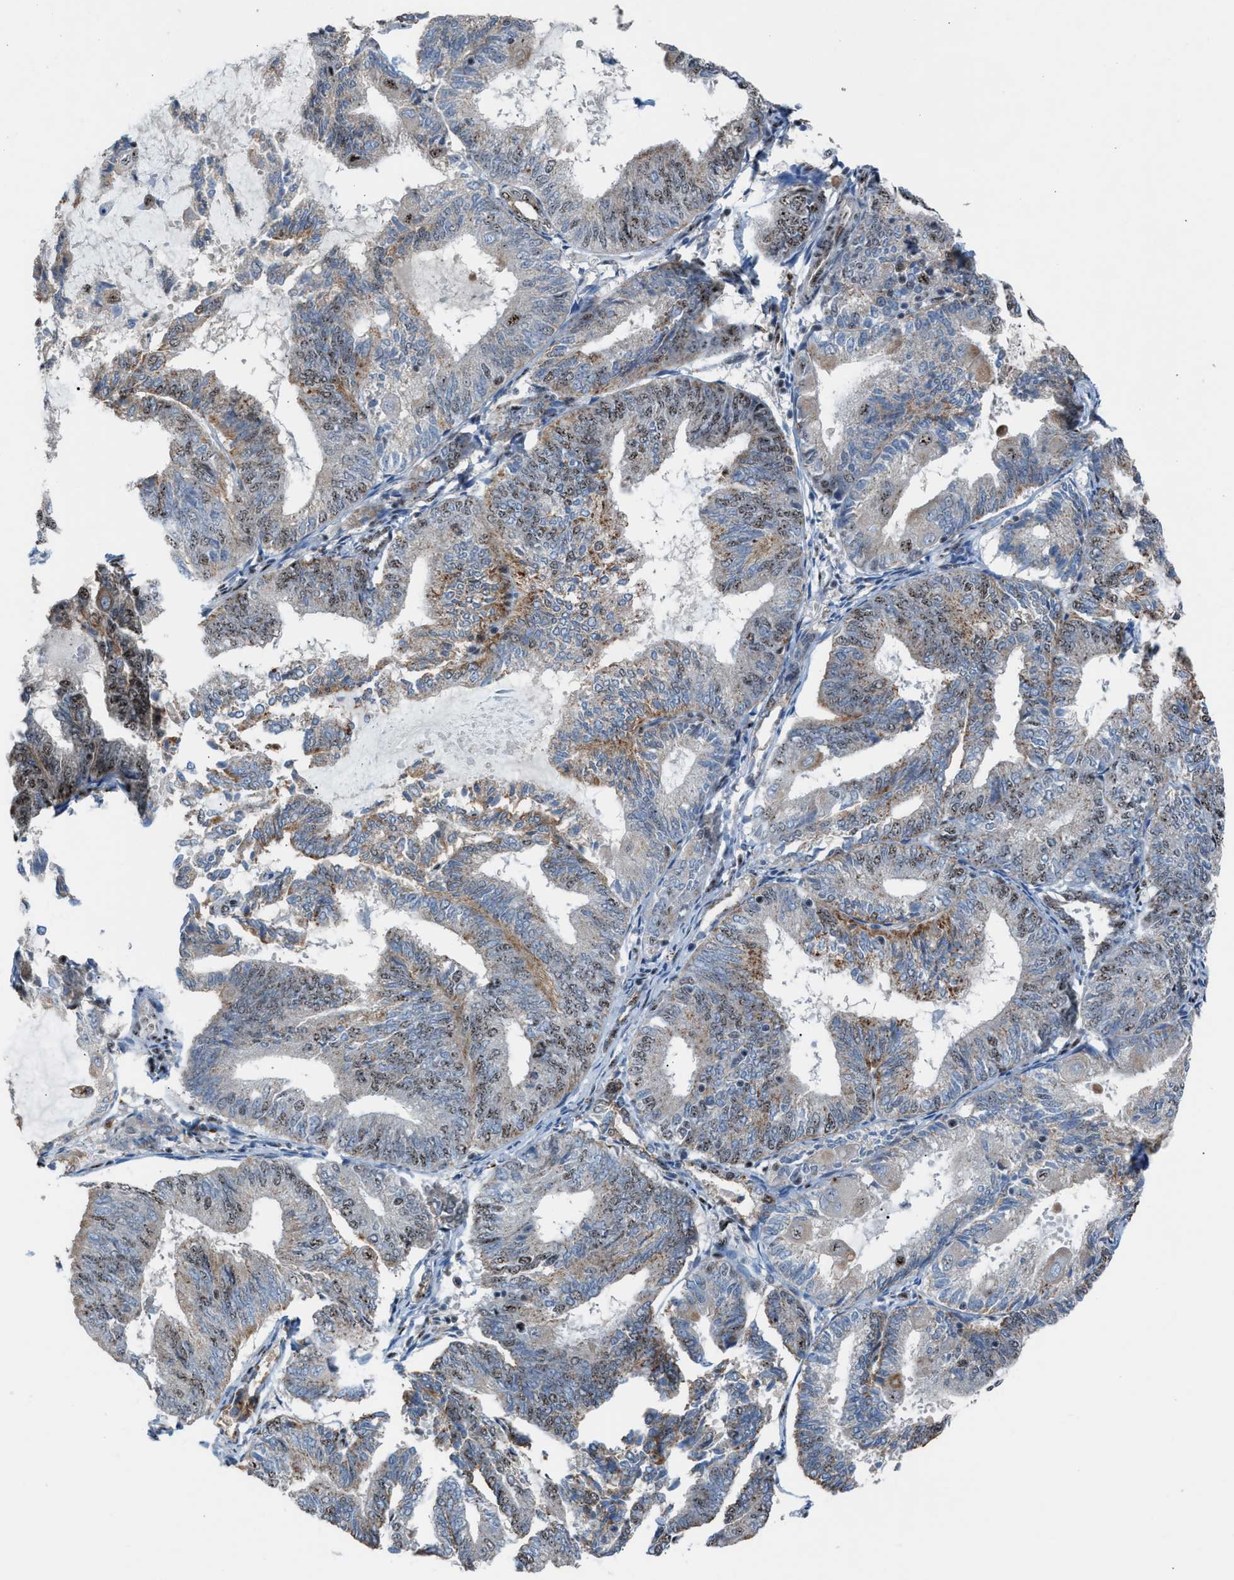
{"staining": {"intensity": "weak", "quantity": "25%-75%", "location": "cytoplasmic/membranous,nuclear"}, "tissue": "endometrial cancer", "cell_type": "Tumor cells", "image_type": "cancer", "snomed": [{"axis": "morphology", "description": "Adenocarcinoma, NOS"}, {"axis": "topography", "description": "Endometrium"}], "caption": "Brown immunohistochemical staining in human endometrial cancer reveals weak cytoplasmic/membranous and nuclear expression in approximately 25%-75% of tumor cells.", "gene": "CENPP", "patient": {"sex": "female", "age": 81}}